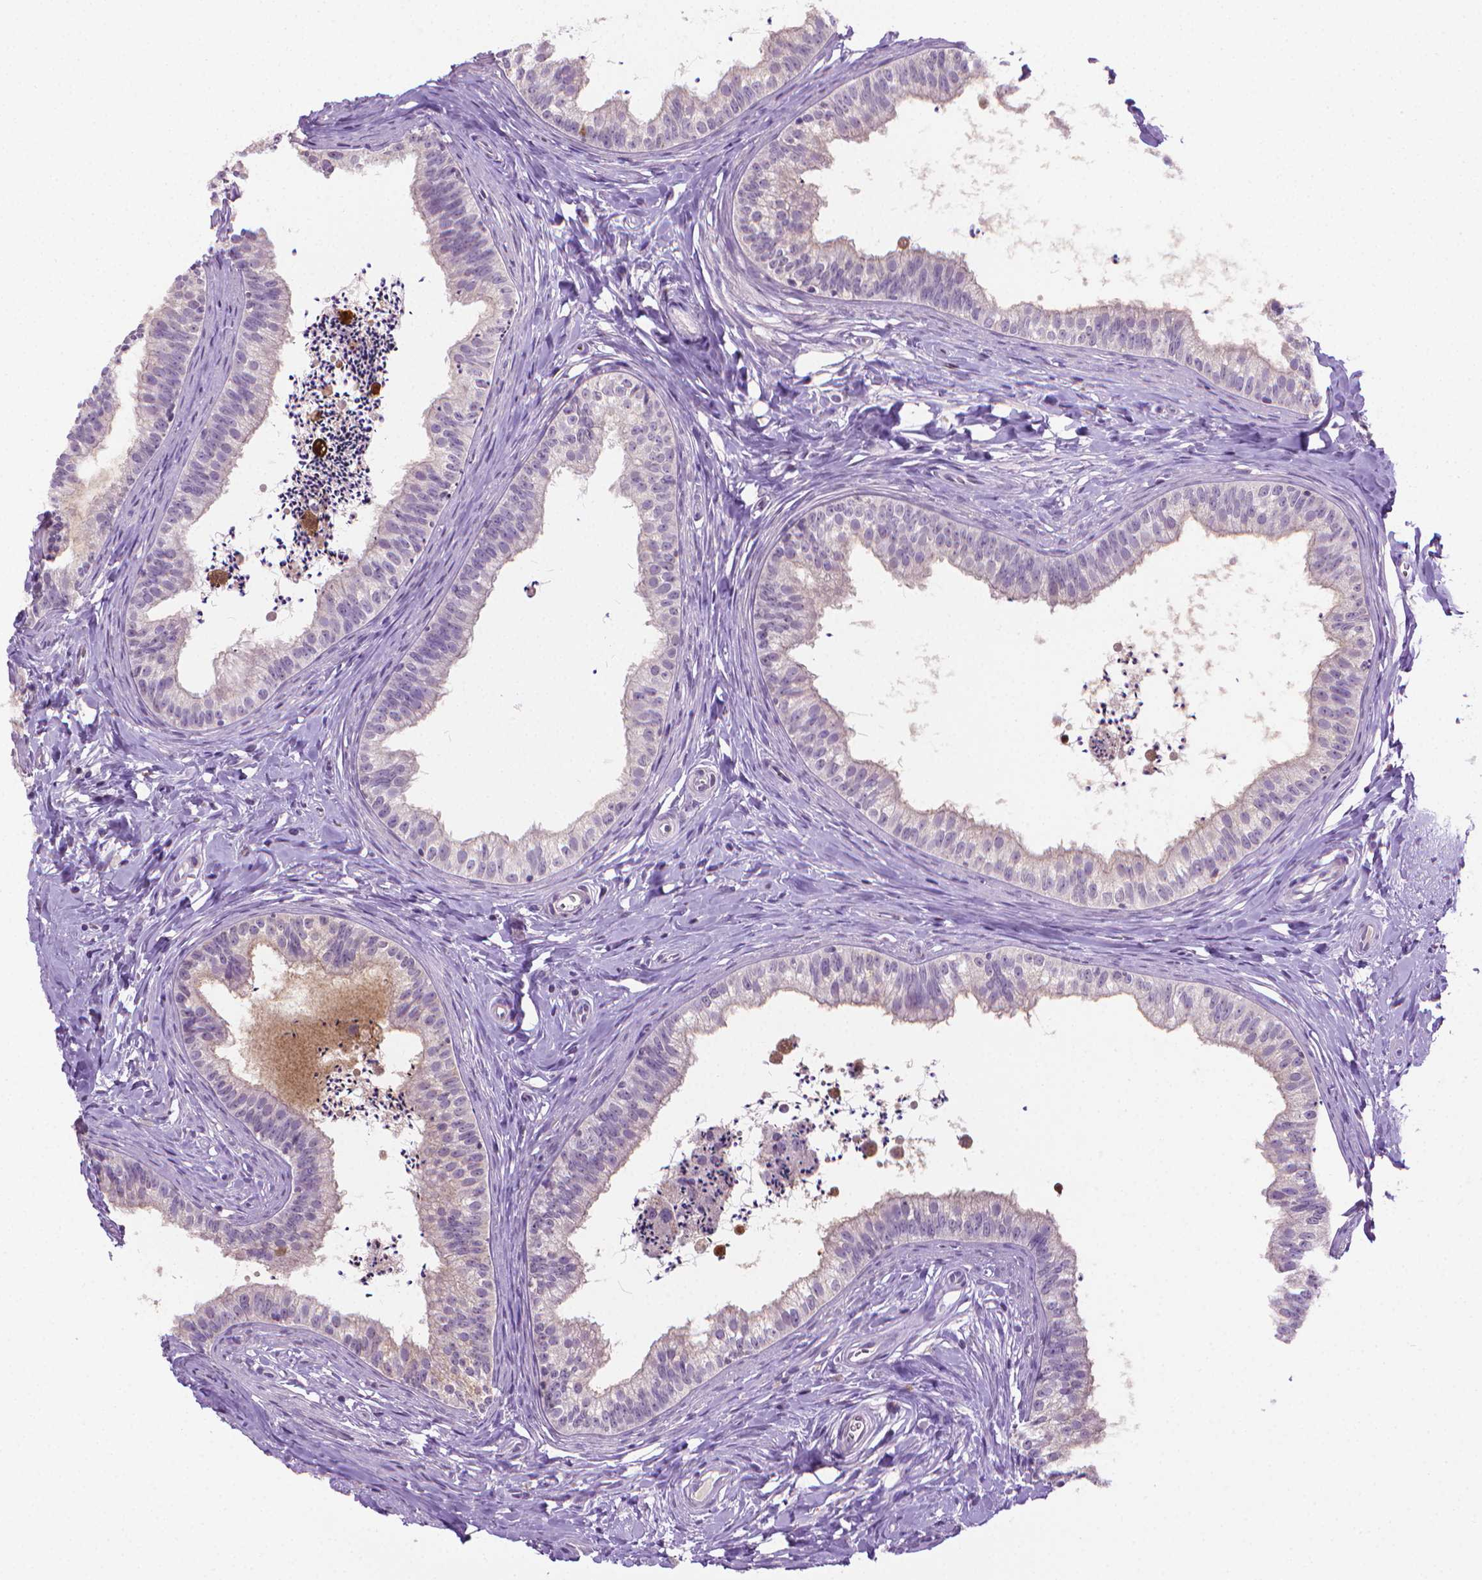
{"staining": {"intensity": "negative", "quantity": "none", "location": "none"}, "tissue": "epididymis", "cell_type": "Glandular cells", "image_type": "normal", "snomed": [{"axis": "morphology", "description": "Normal tissue, NOS"}, {"axis": "topography", "description": "Epididymis"}], "caption": "This is a image of IHC staining of benign epididymis, which shows no expression in glandular cells.", "gene": "CDKN2D", "patient": {"sex": "male", "age": 24}}